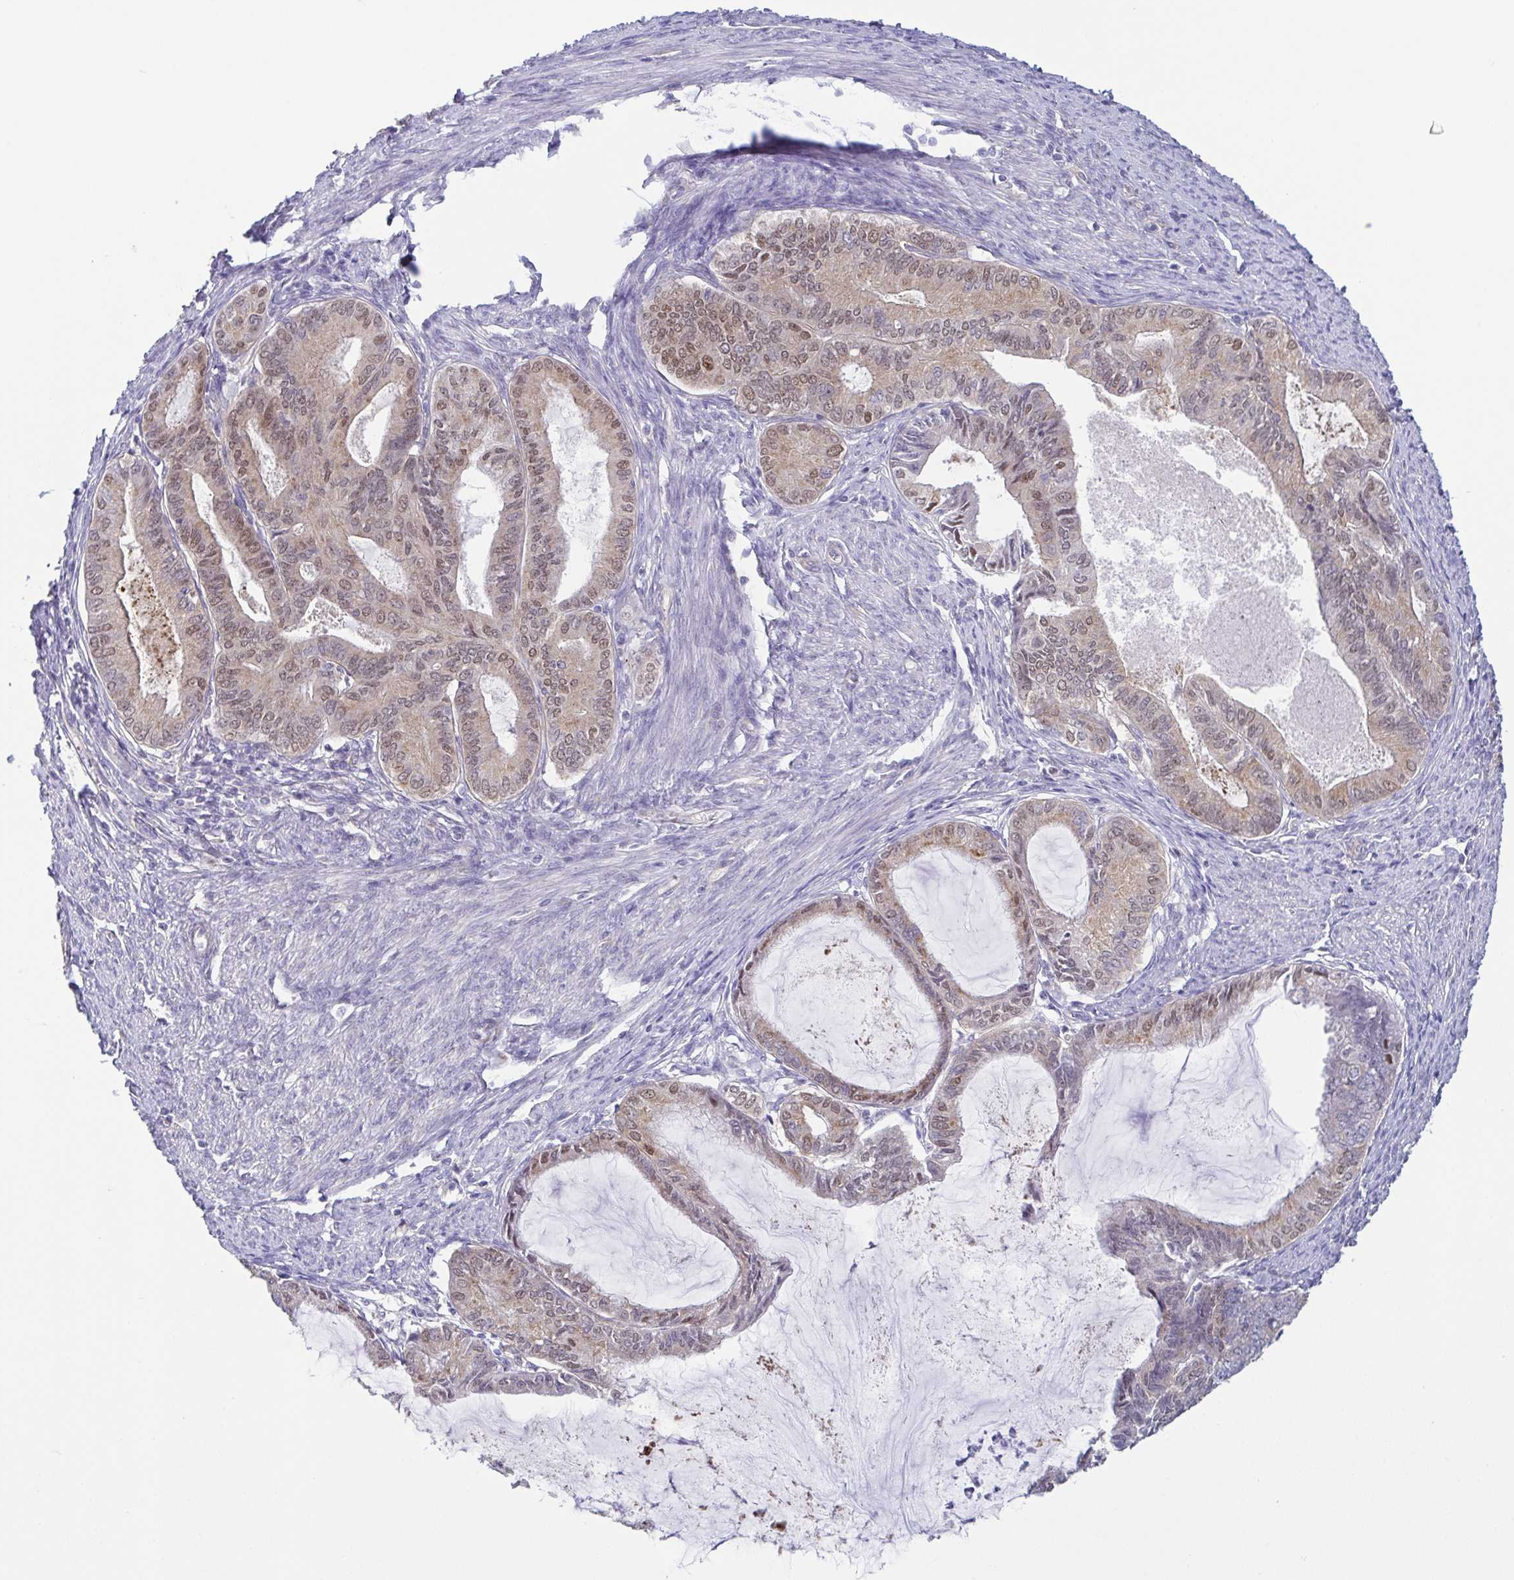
{"staining": {"intensity": "weak", "quantity": "25%-75%", "location": "nuclear"}, "tissue": "endometrial cancer", "cell_type": "Tumor cells", "image_type": "cancer", "snomed": [{"axis": "morphology", "description": "Adenocarcinoma, NOS"}, {"axis": "topography", "description": "Endometrium"}], "caption": "The immunohistochemical stain labels weak nuclear staining in tumor cells of endometrial cancer (adenocarcinoma) tissue.", "gene": "UBE2Q1", "patient": {"sex": "female", "age": 86}}